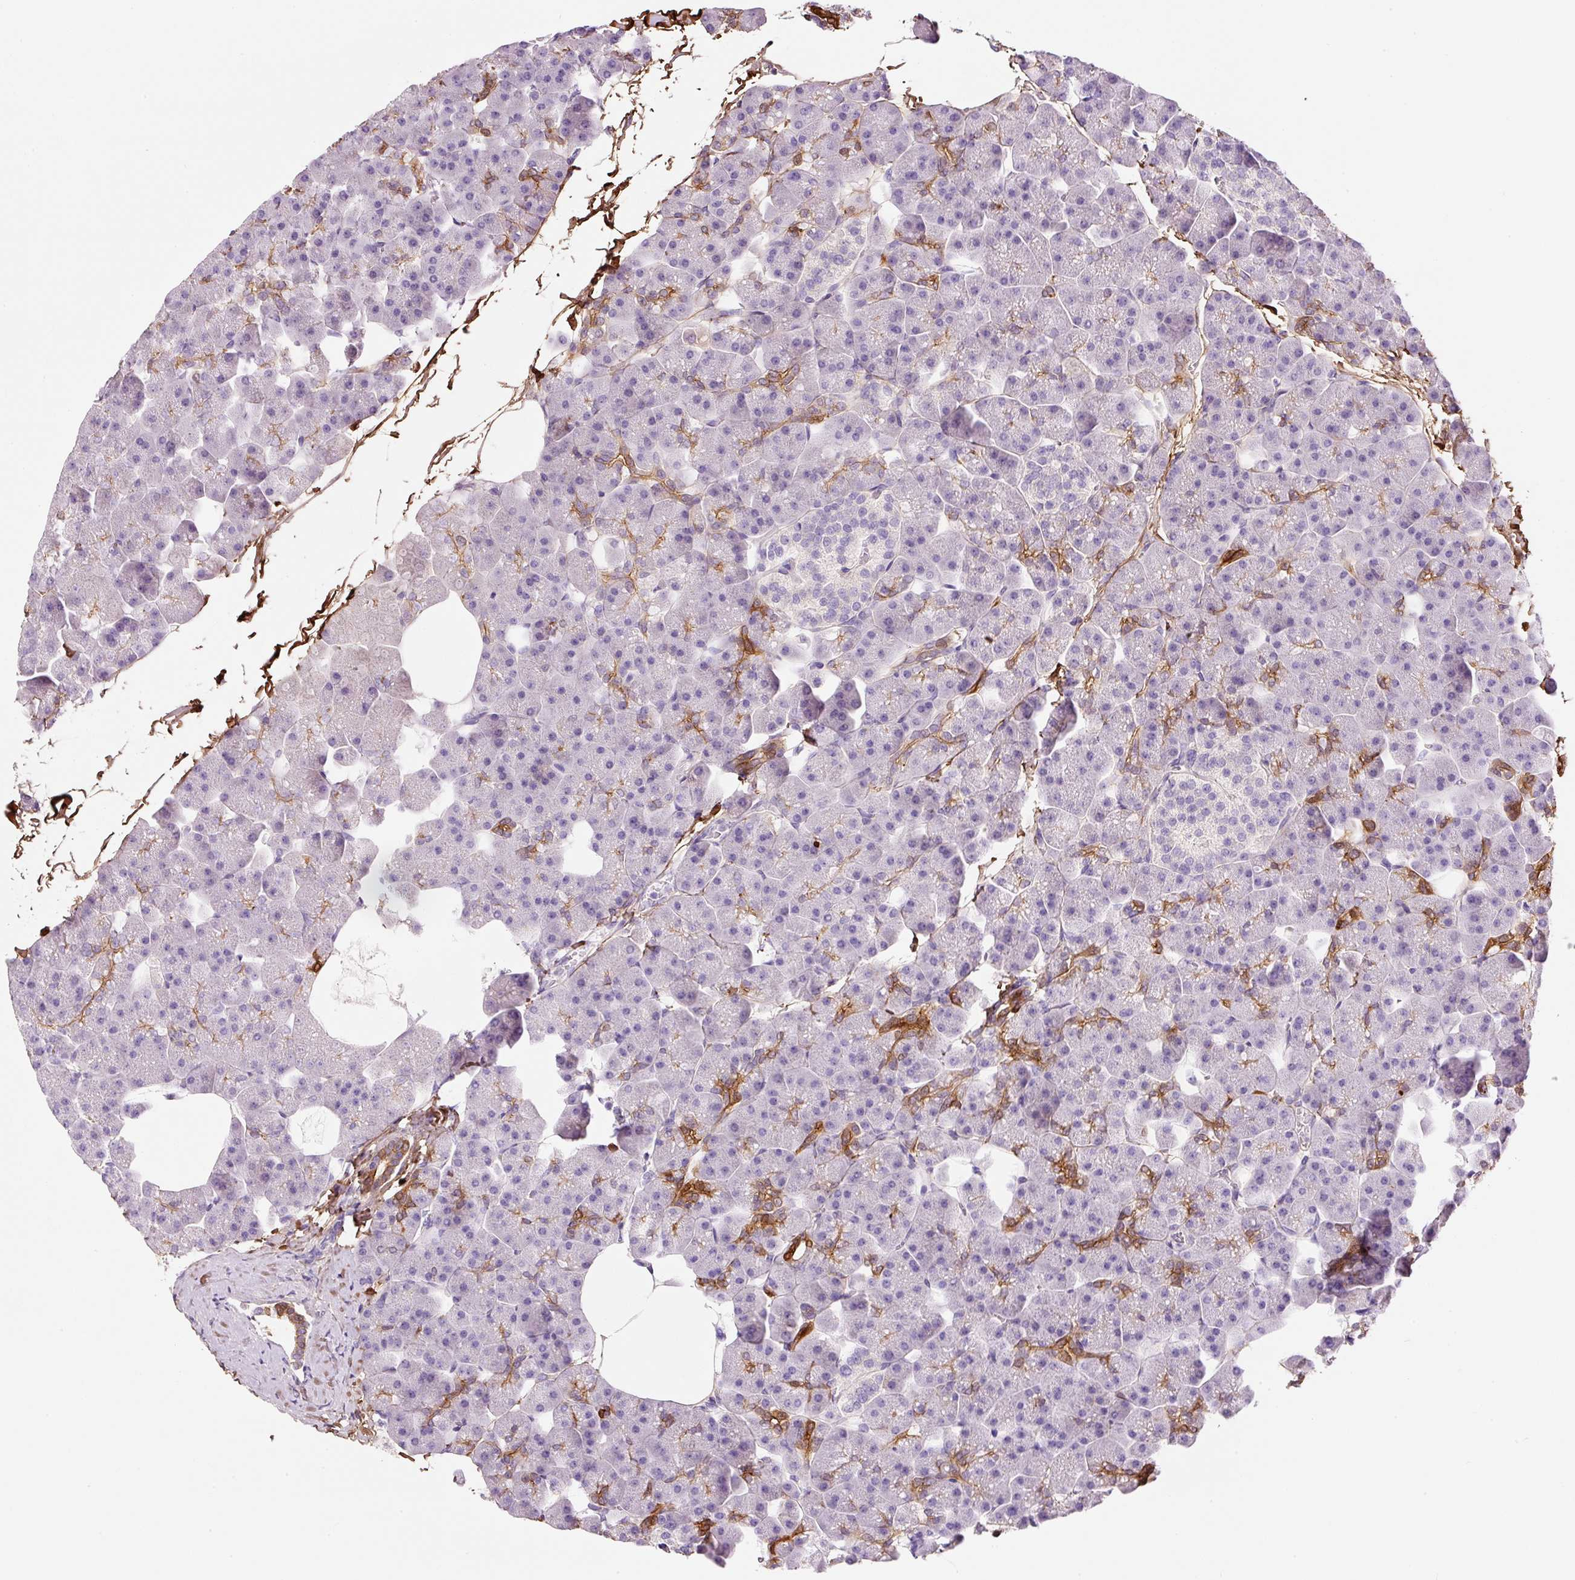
{"staining": {"intensity": "strong", "quantity": "<25%", "location": "cytoplasmic/membranous"}, "tissue": "pancreas", "cell_type": "Exocrine glandular cells", "image_type": "normal", "snomed": [{"axis": "morphology", "description": "Normal tissue, NOS"}, {"axis": "topography", "description": "Pancreas"}], "caption": "This is a micrograph of immunohistochemistry (IHC) staining of benign pancreas, which shows strong expression in the cytoplasmic/membranous of exocrine glandular cells.", "gene": "SOS2", "patient": {"sex": "male", "age": 35}}